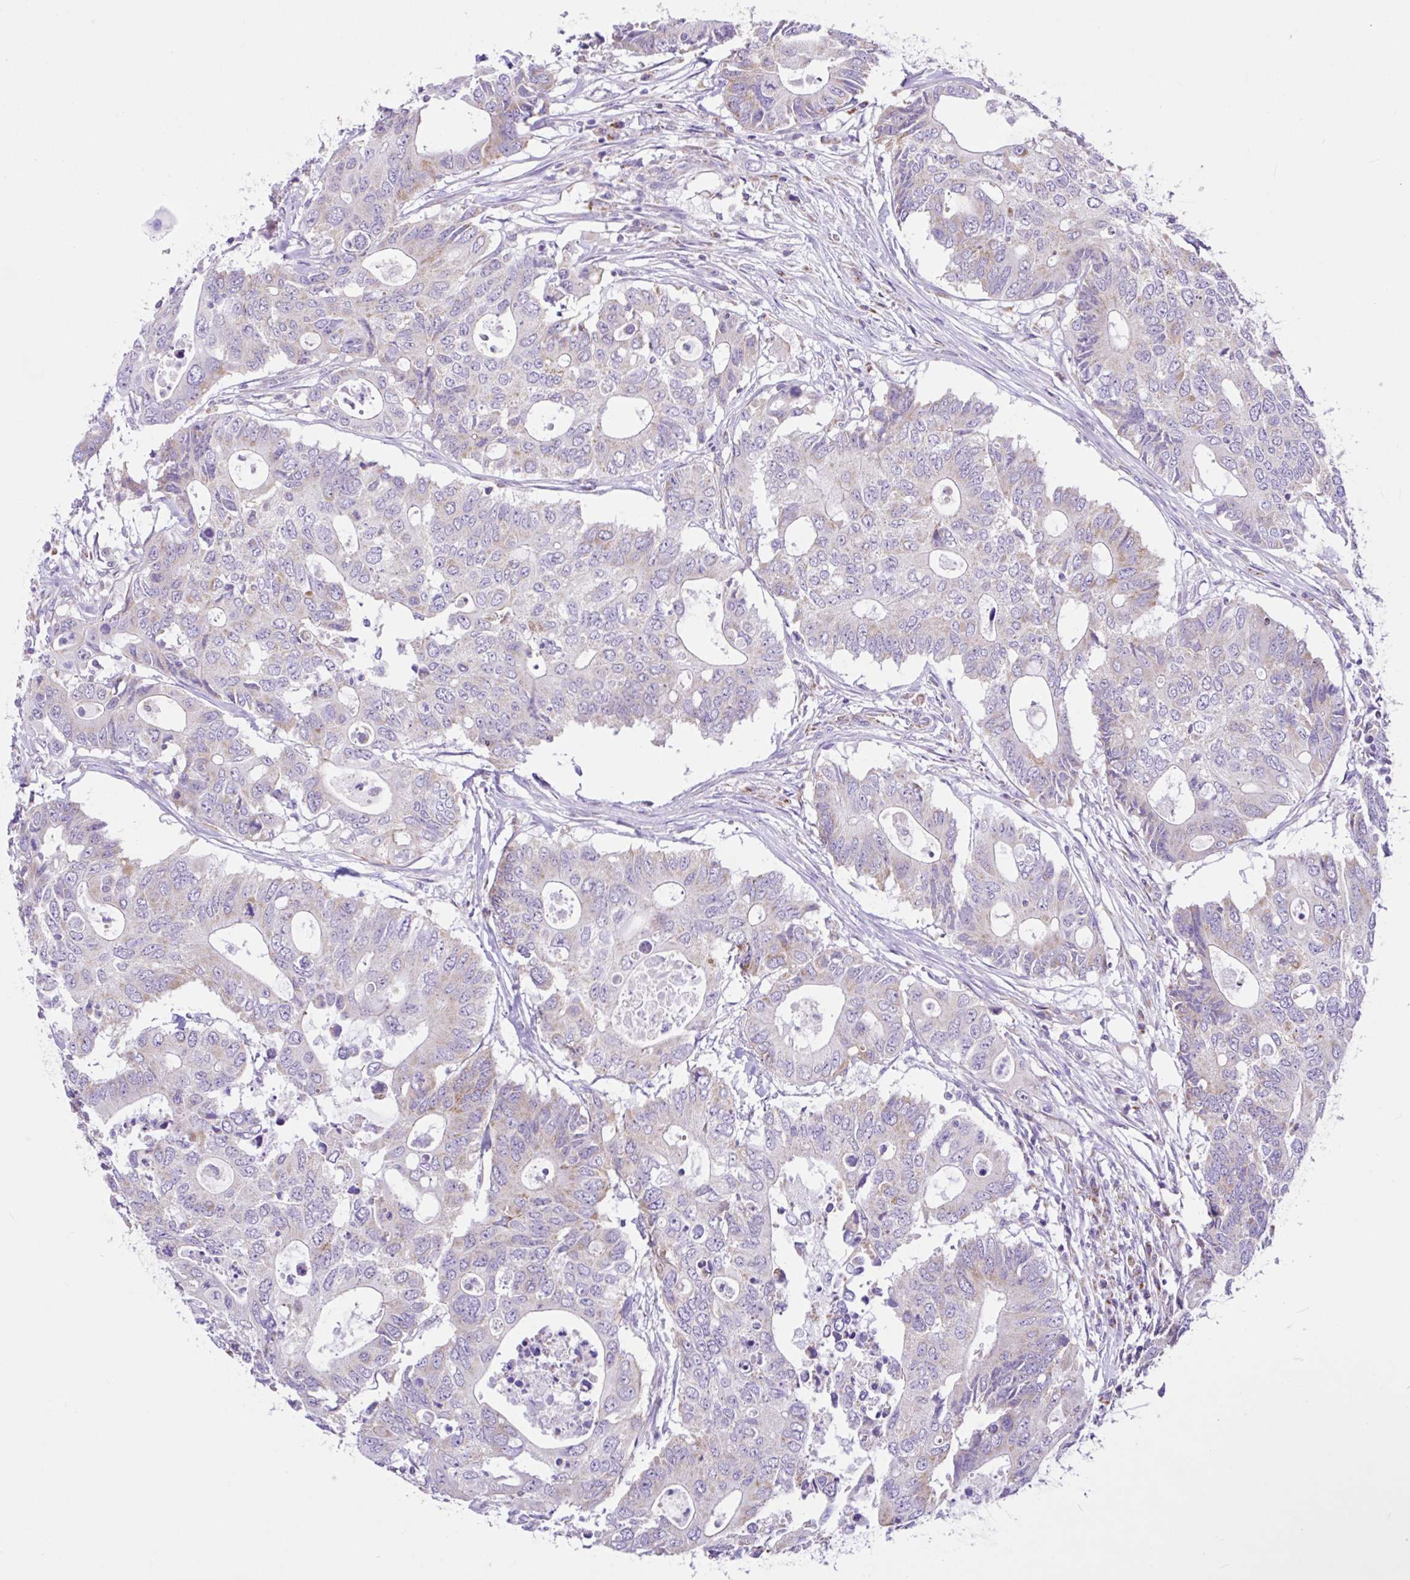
{"staining": {"intensity": "moderate", "quantity": "25%-75%", "location": "cytoplasmic/membranous"}, "tissue": "colorectal cancer", "cell_type": "Tumor cells", "image_type": "cancer", "snomed": [{"axis": "morphology", "description": "Adenocarcinoma, NOS"}, {"axis": "topography", "description": "Colon"}], "caption": "Protein expression analysis of human adenocarcinoma (colorectal) reveals moderate cytoplasmic/membranous expression in approximately 25%-75% of tumor cells.", "gene": "NDUFS2", "patient": {"sex": "male", "age": 71}}